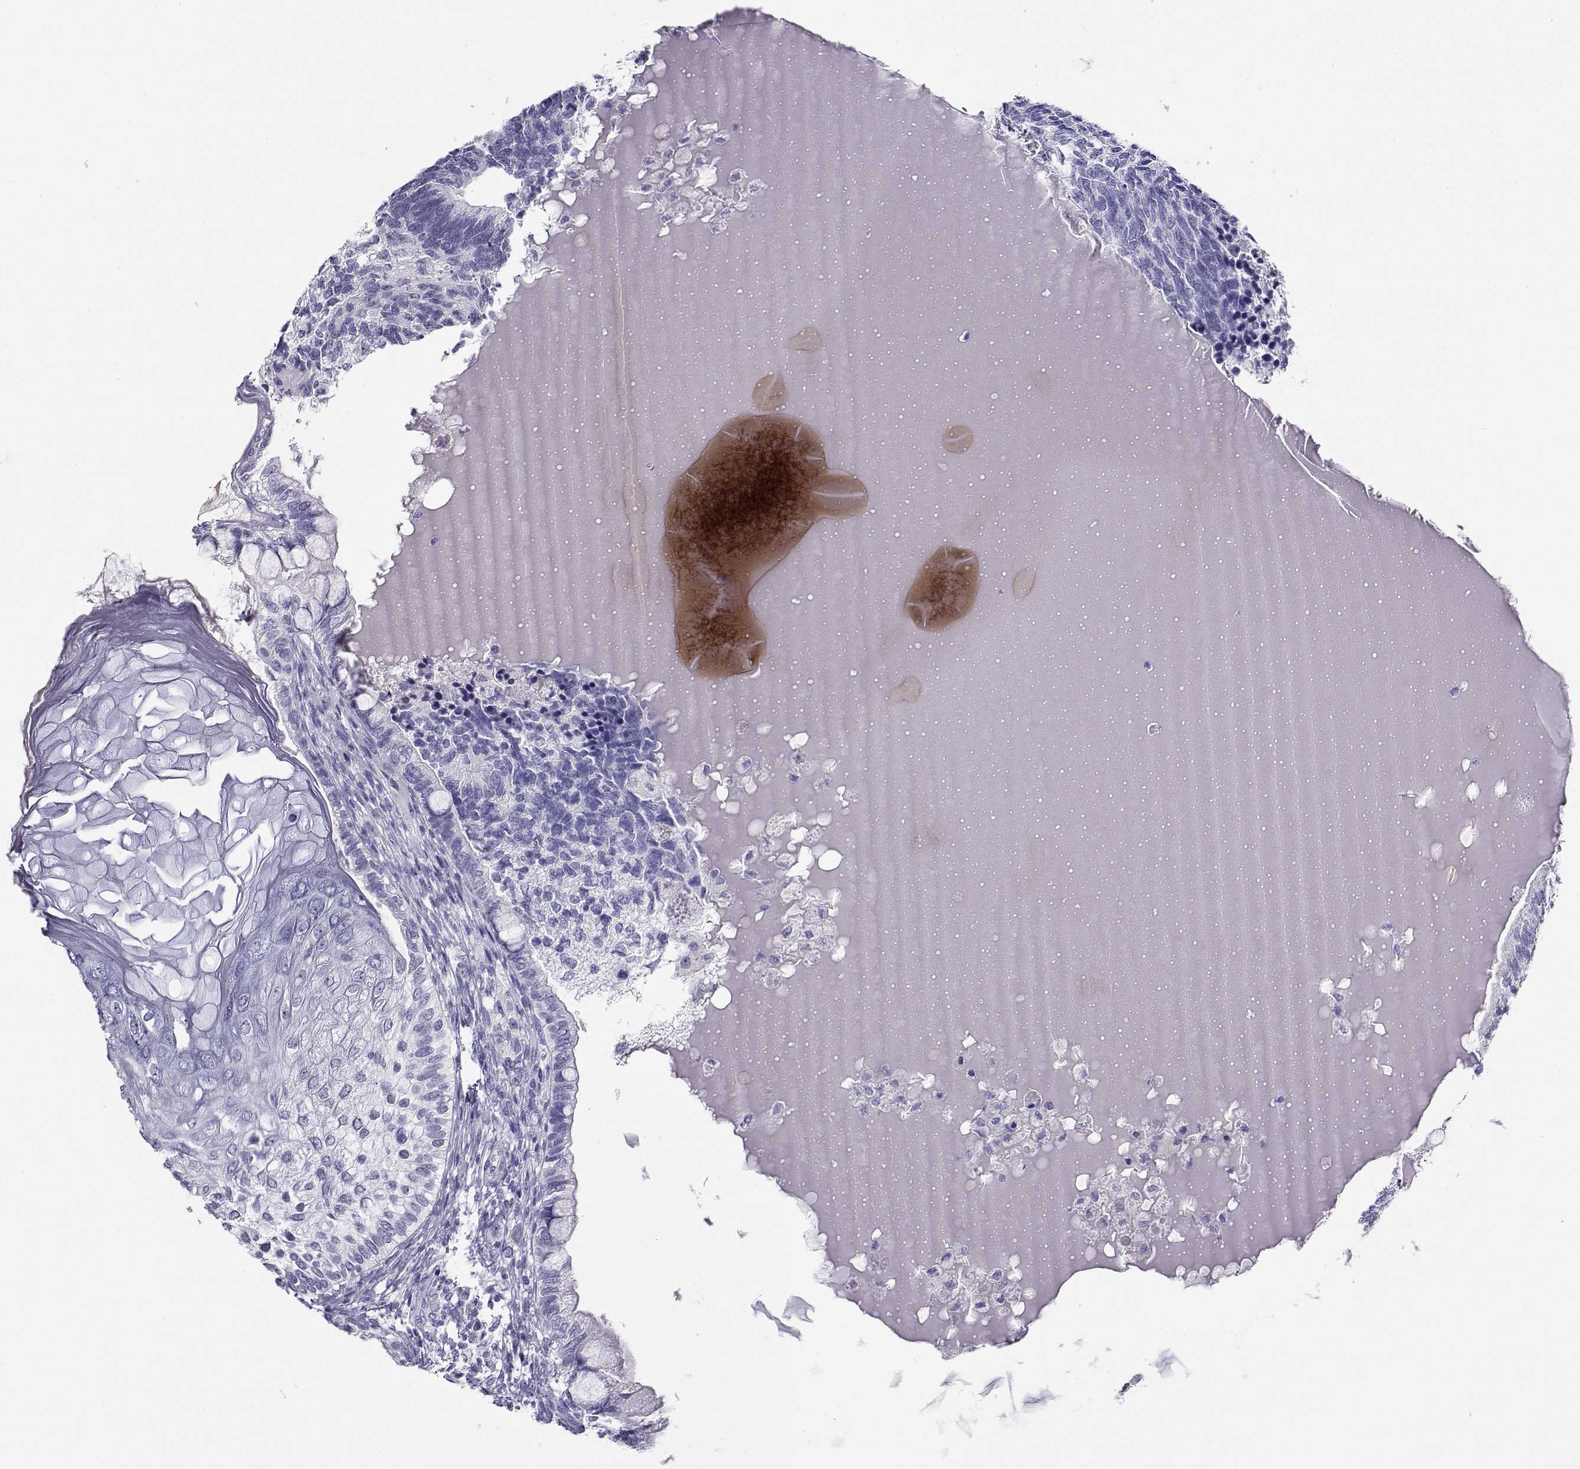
{"staining": {"intensity": "negative", "quantity": "none", "location": "none"}, "tissue": "testis cancer", "cell_type": "Tumor cells", "image_type": "cancer", "snomed": [{"axis": "morphology", "description": "Seminoma, NOS"}, {"axis": "morphology", "description": "Carcinoma, Embryonal, NOS"}, {"axis": "topography", "description": "Testis"}], "caption": "IHC micrograph of human embryonal carcinoma (testis) stained for a protein (brown), which displays no positivity in tumor cells.", "gene": "CABS1", "patient": {"sex": "male", "age": 41}}